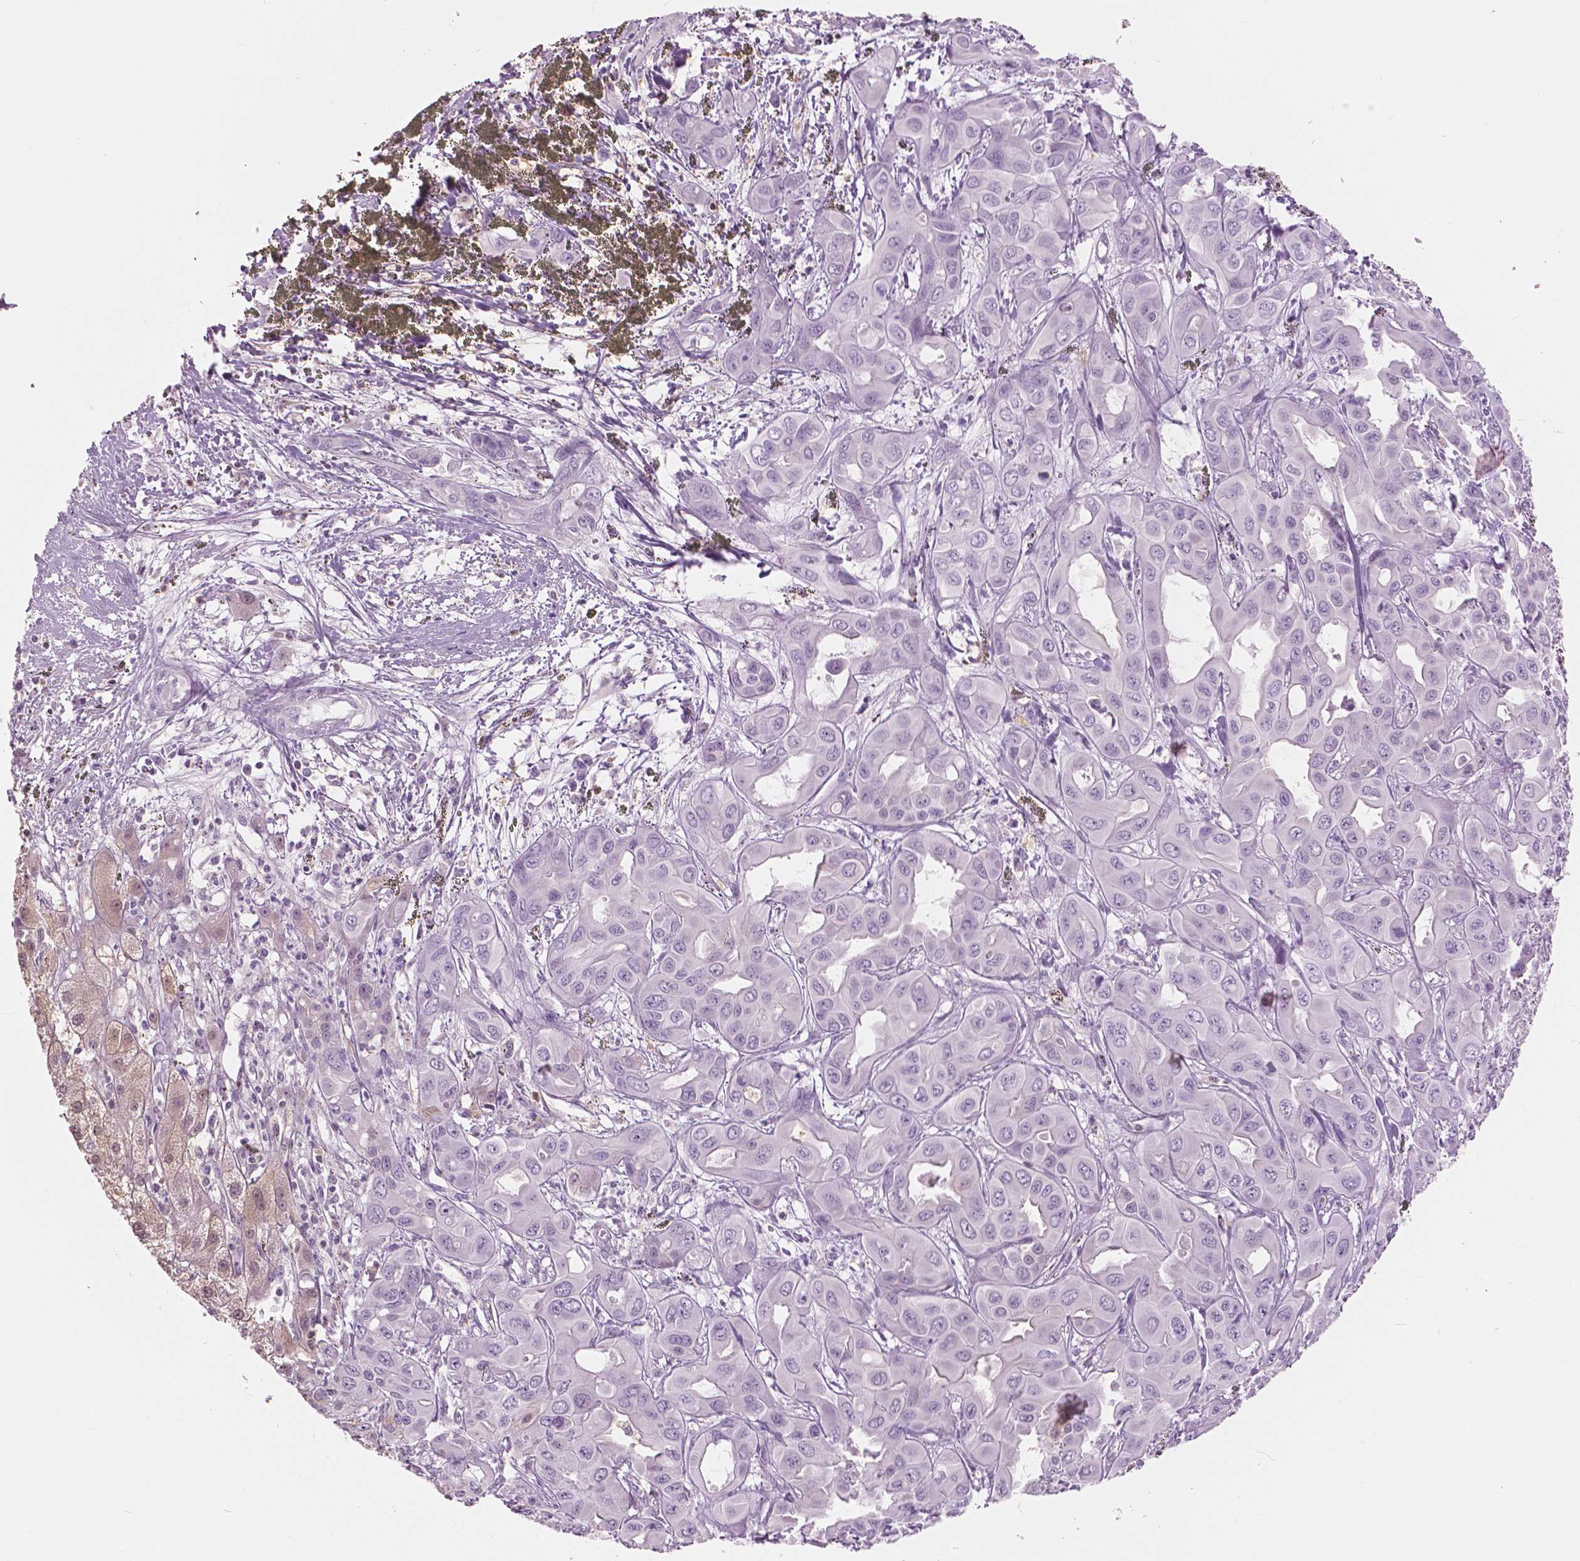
{"staining": {"intensity": "negative", "quantity": "none", "location": "none"}, "tissue": "liver cancer", "cell_type": "Tumor cells", "image_type": "cancer", "snomed": [{"axis": "morphology", "description": "Cholangiocarcinoma"}, {"axis": "topography", "description": "Liver"}], "caption": "This histopathology image is of liver cholangiocarcinoma stained with IHC to label a protein in brown with the nuclei are counter-stained blue. There is no staining in tumor cells.", "gene": "GALM", "patient": {"sex": "female", "age": 60}}